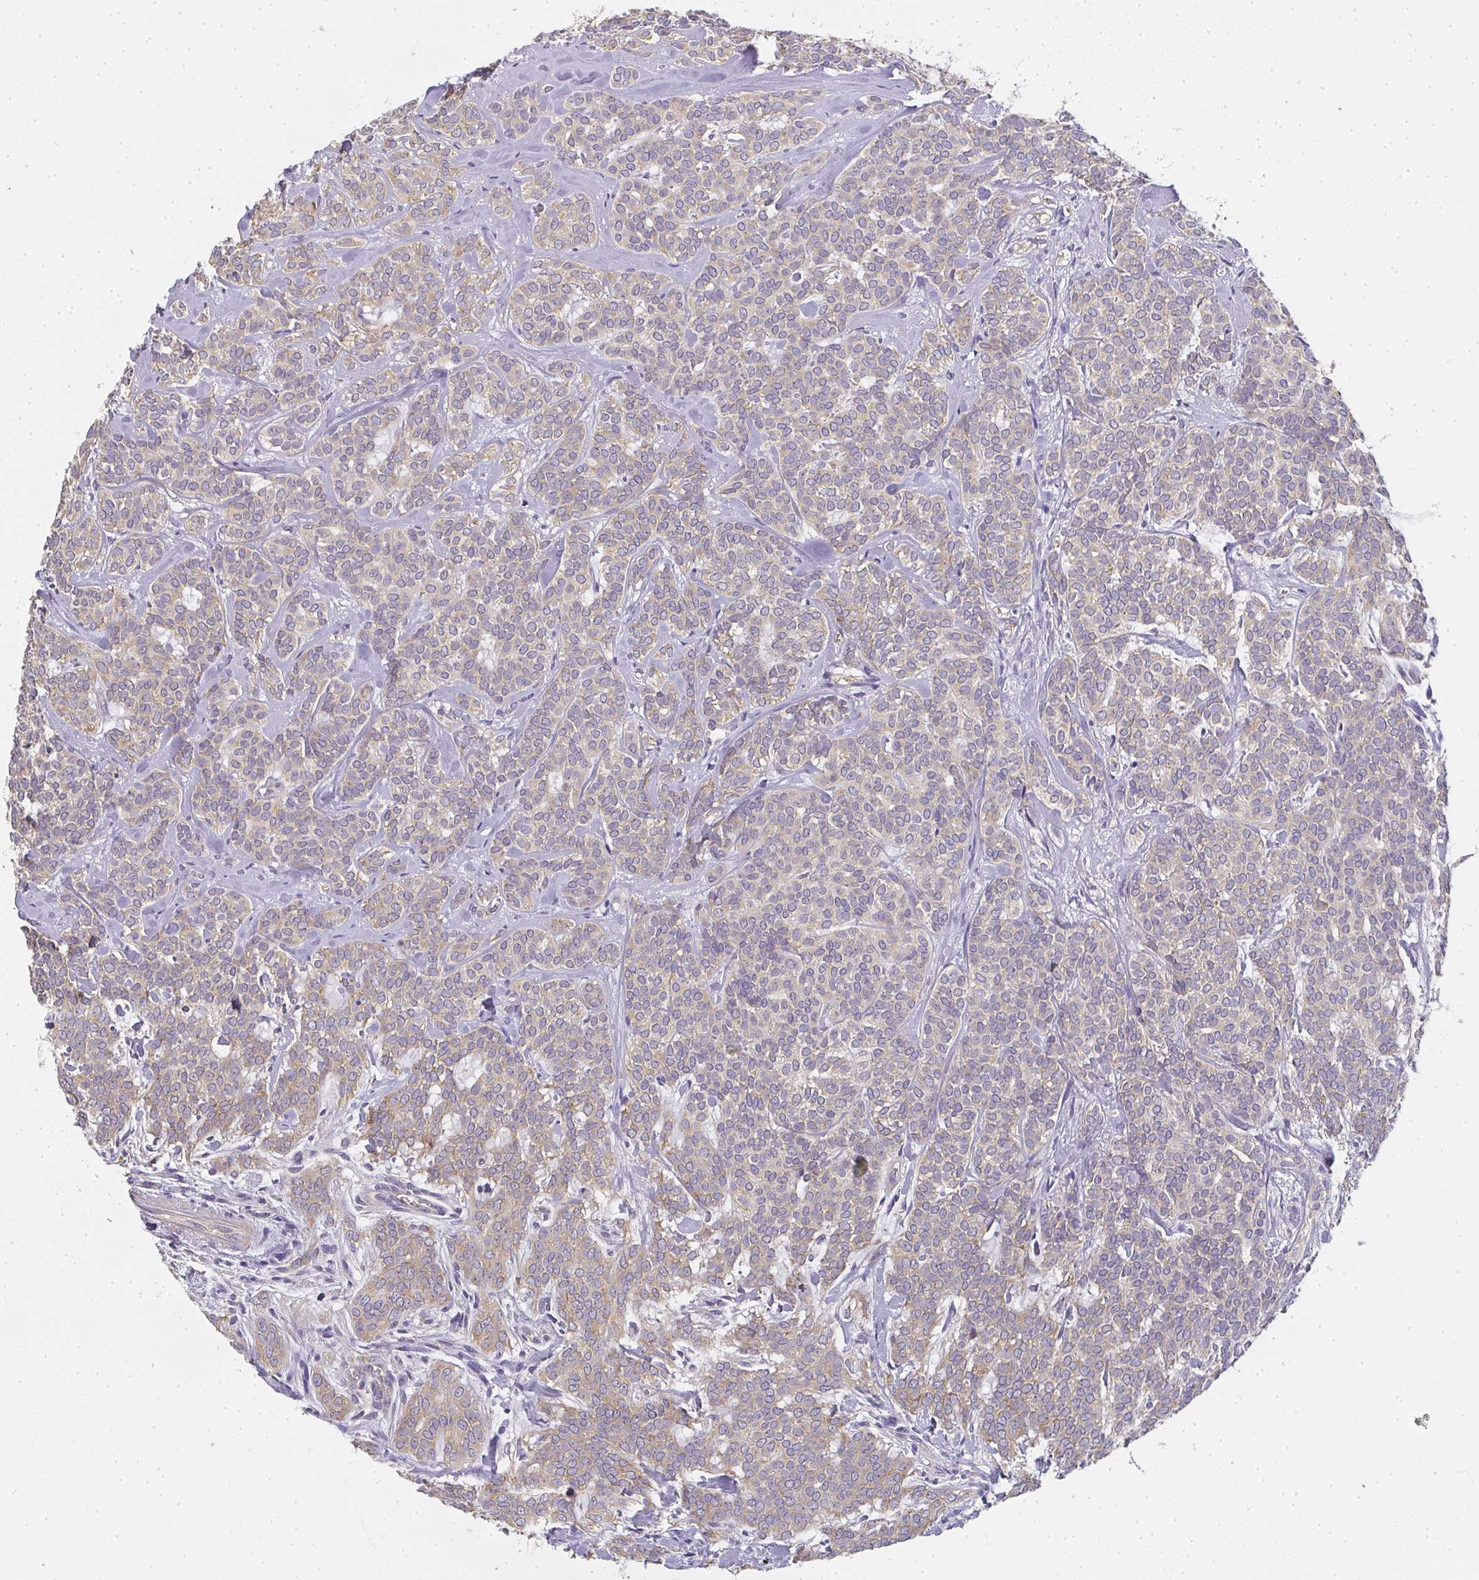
{"staining": {"intensity": "weak", "quantity": ">75%", "location": "cytoplasmic/membranous"}, "tissue": "head and neck cancer", "cell_type": "Tumor cells", "image_type": "cancer", "snomed": [{"axis": "morphology", "description": "Adenocarcinoma, NOS"}, {"axis": "topography", "description": "Head-Neck"}], "caption": "The immunohistochemical stain shows weak cytoplasmic/membranous staining in tumor cells of head and neck cancer (adenocarcinoma) tissue. The protein of interest is stained brown, and the nuclei are stained in blue (DAB (3,3'-diaminobenzidine) IHC with brightfield microscopy, high magnification).", "gene": "SLC35B3", "patient": {"sex": "female", "age": 57}}